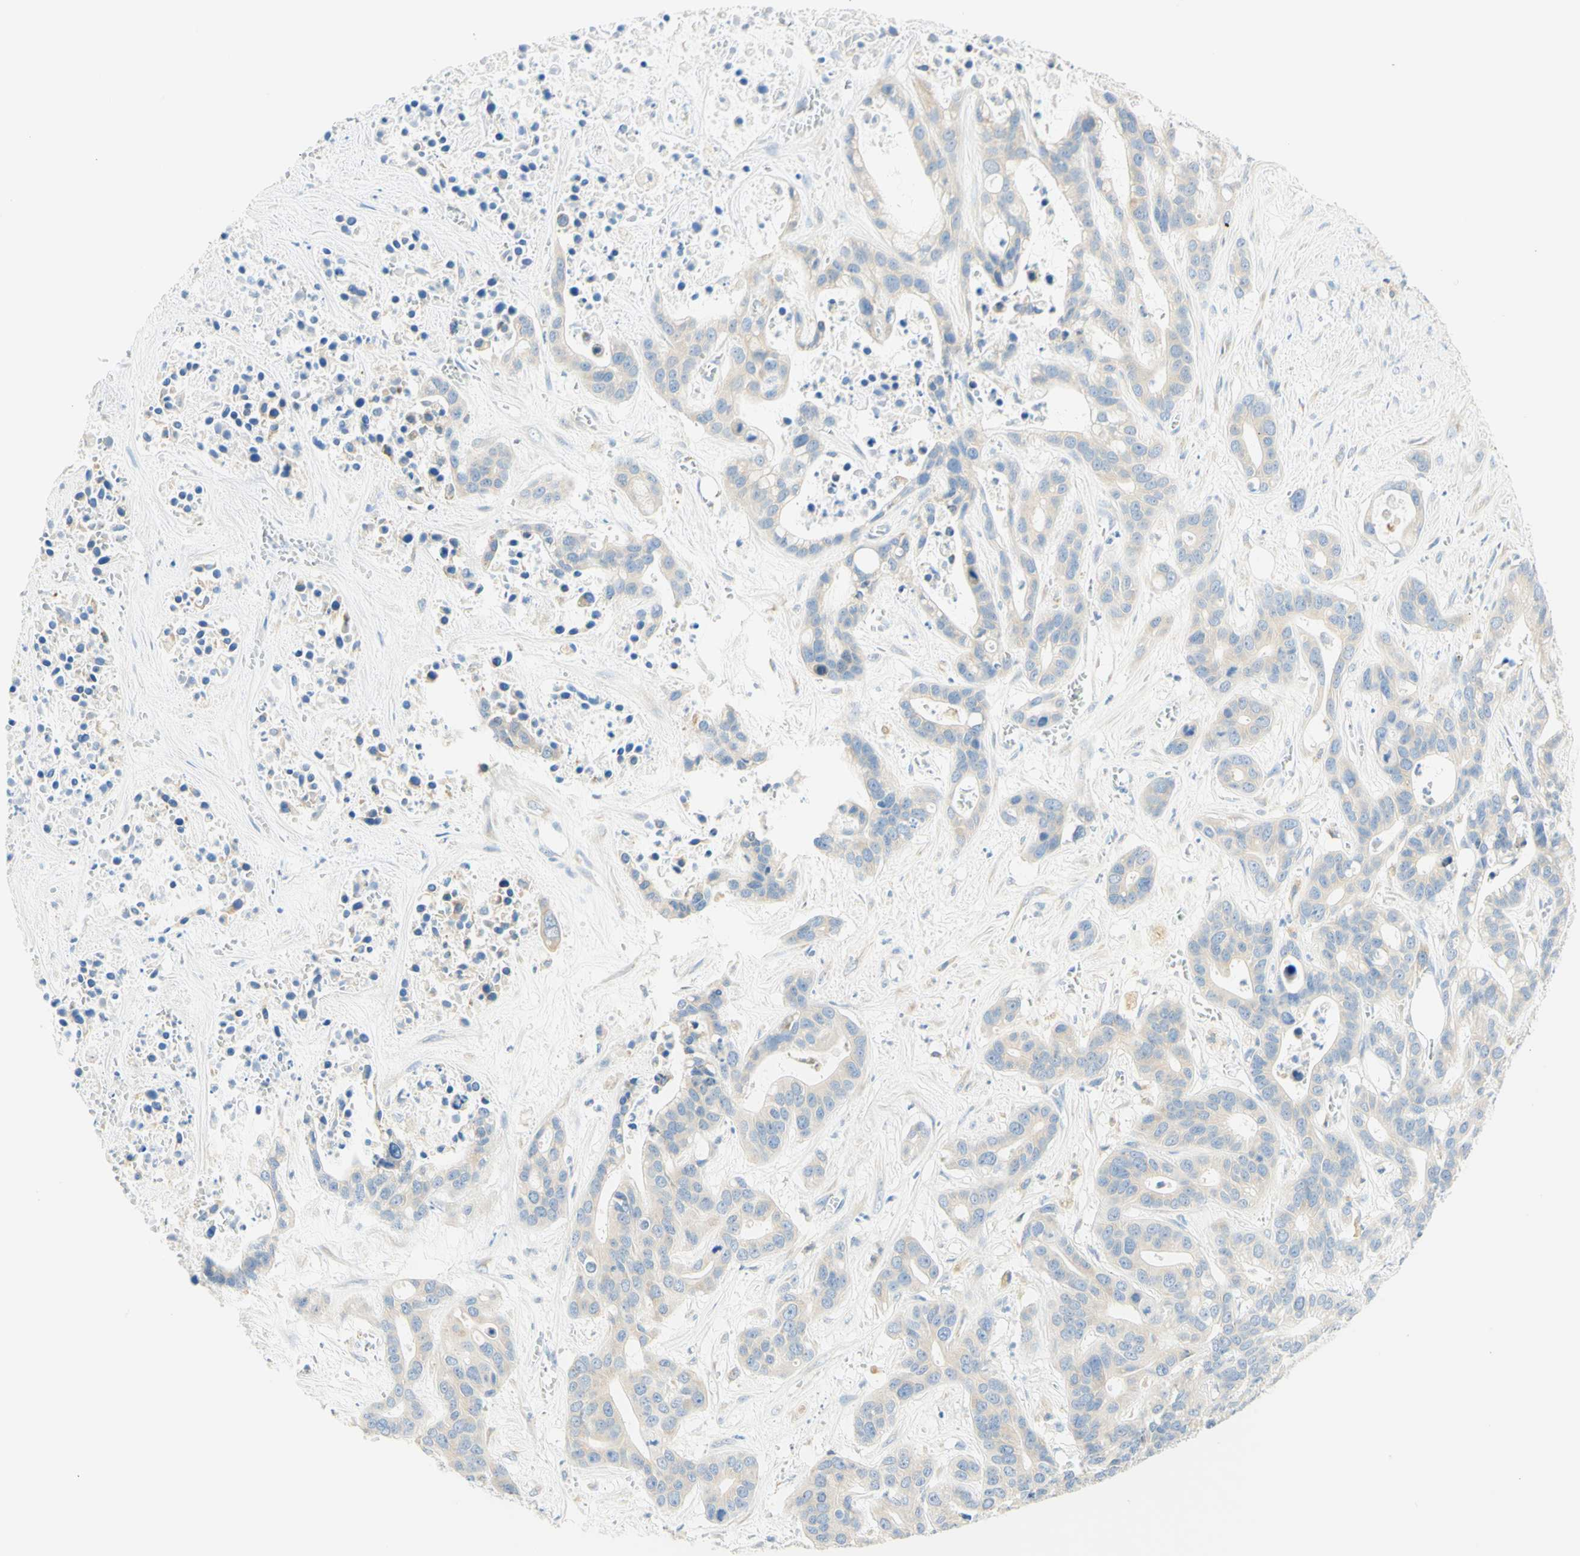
{"staining": {"intensity": "negative", "quantity": "none", "location": "none"}, "tissue": "liver cancer", "cell_type": "Tumor cells", "image_type": "cancer", "snomed": [{"axis": "morphology", "description": "Cholangiocarcinoma"}, {"axis": "topography", "description": "Liver"}], "caption": "Immunohistochemistry image of neoplastic tissue: liver cholangiocarcinoma stained with DAB (3,3'-diaminobenzidine) demonstrates no significant protein staining in tumor cells. (DAB (3,3'-diaminobenzidine) immunohistochemistry (IHC) with hematoxylin counter stain).", "gene": "LAT", "patient": {"sex": "female", "age": 65}}